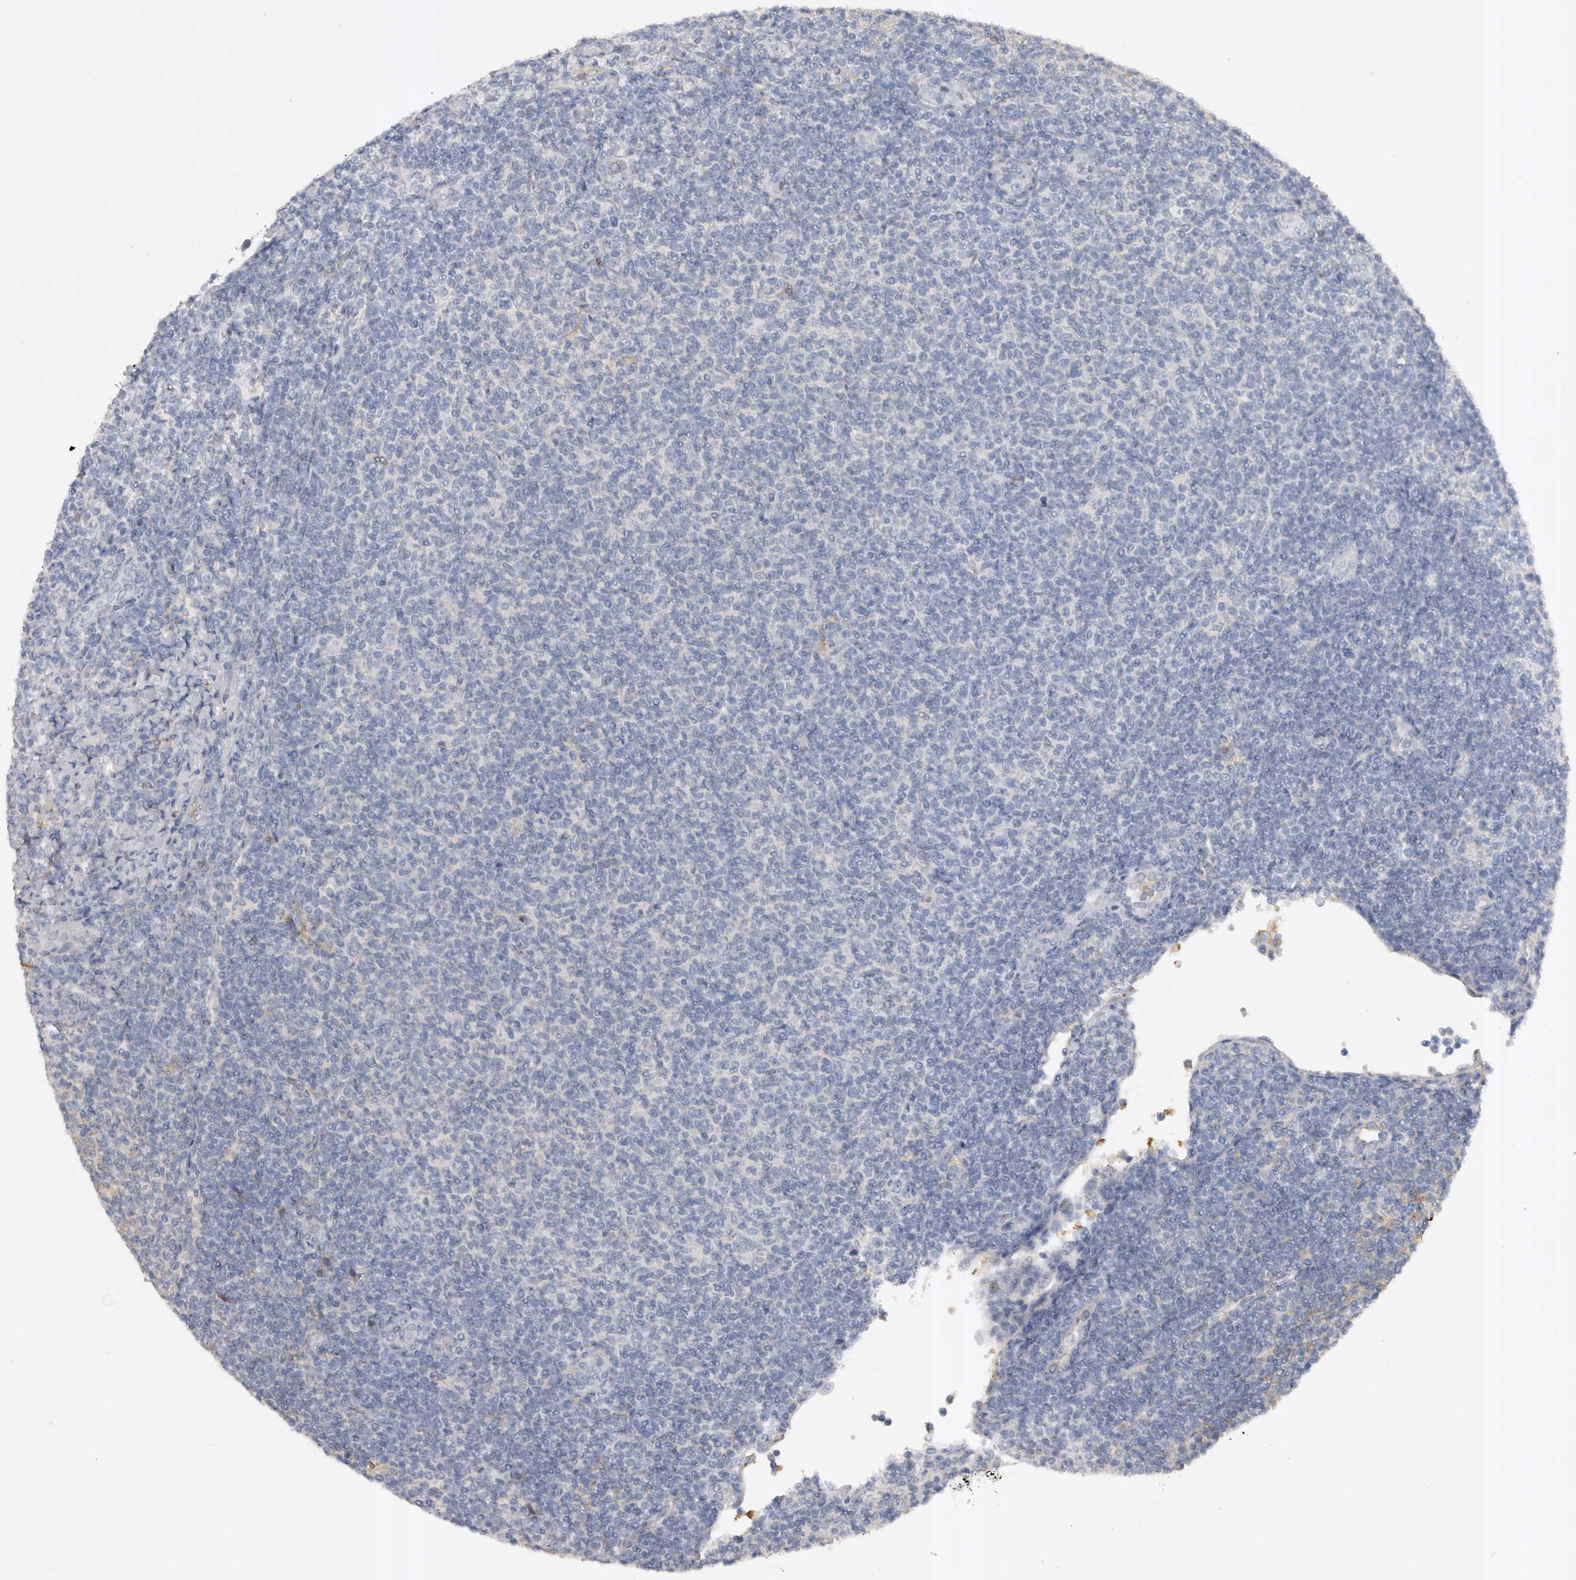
{"staining": {"intensity": "negative", "quantity": "none", "location": "none"}, "tissue": "lymphoma", "cell_type": "Tumor cells", "image_type": "cancer", "snomed": [{"axis": "morphology", "description": "Malignant lymphoma, non-Hodgkin's type, Low grade"}, {"axis": "topography", "description": "Lymph node"}], "caption": "The image reveals no significant staining in tumor cells of malignant lymphoma, non-Hodgkin's type (low-grade).", "gene": "AHSG", "patient": {"sex": "male", "age": 66}}